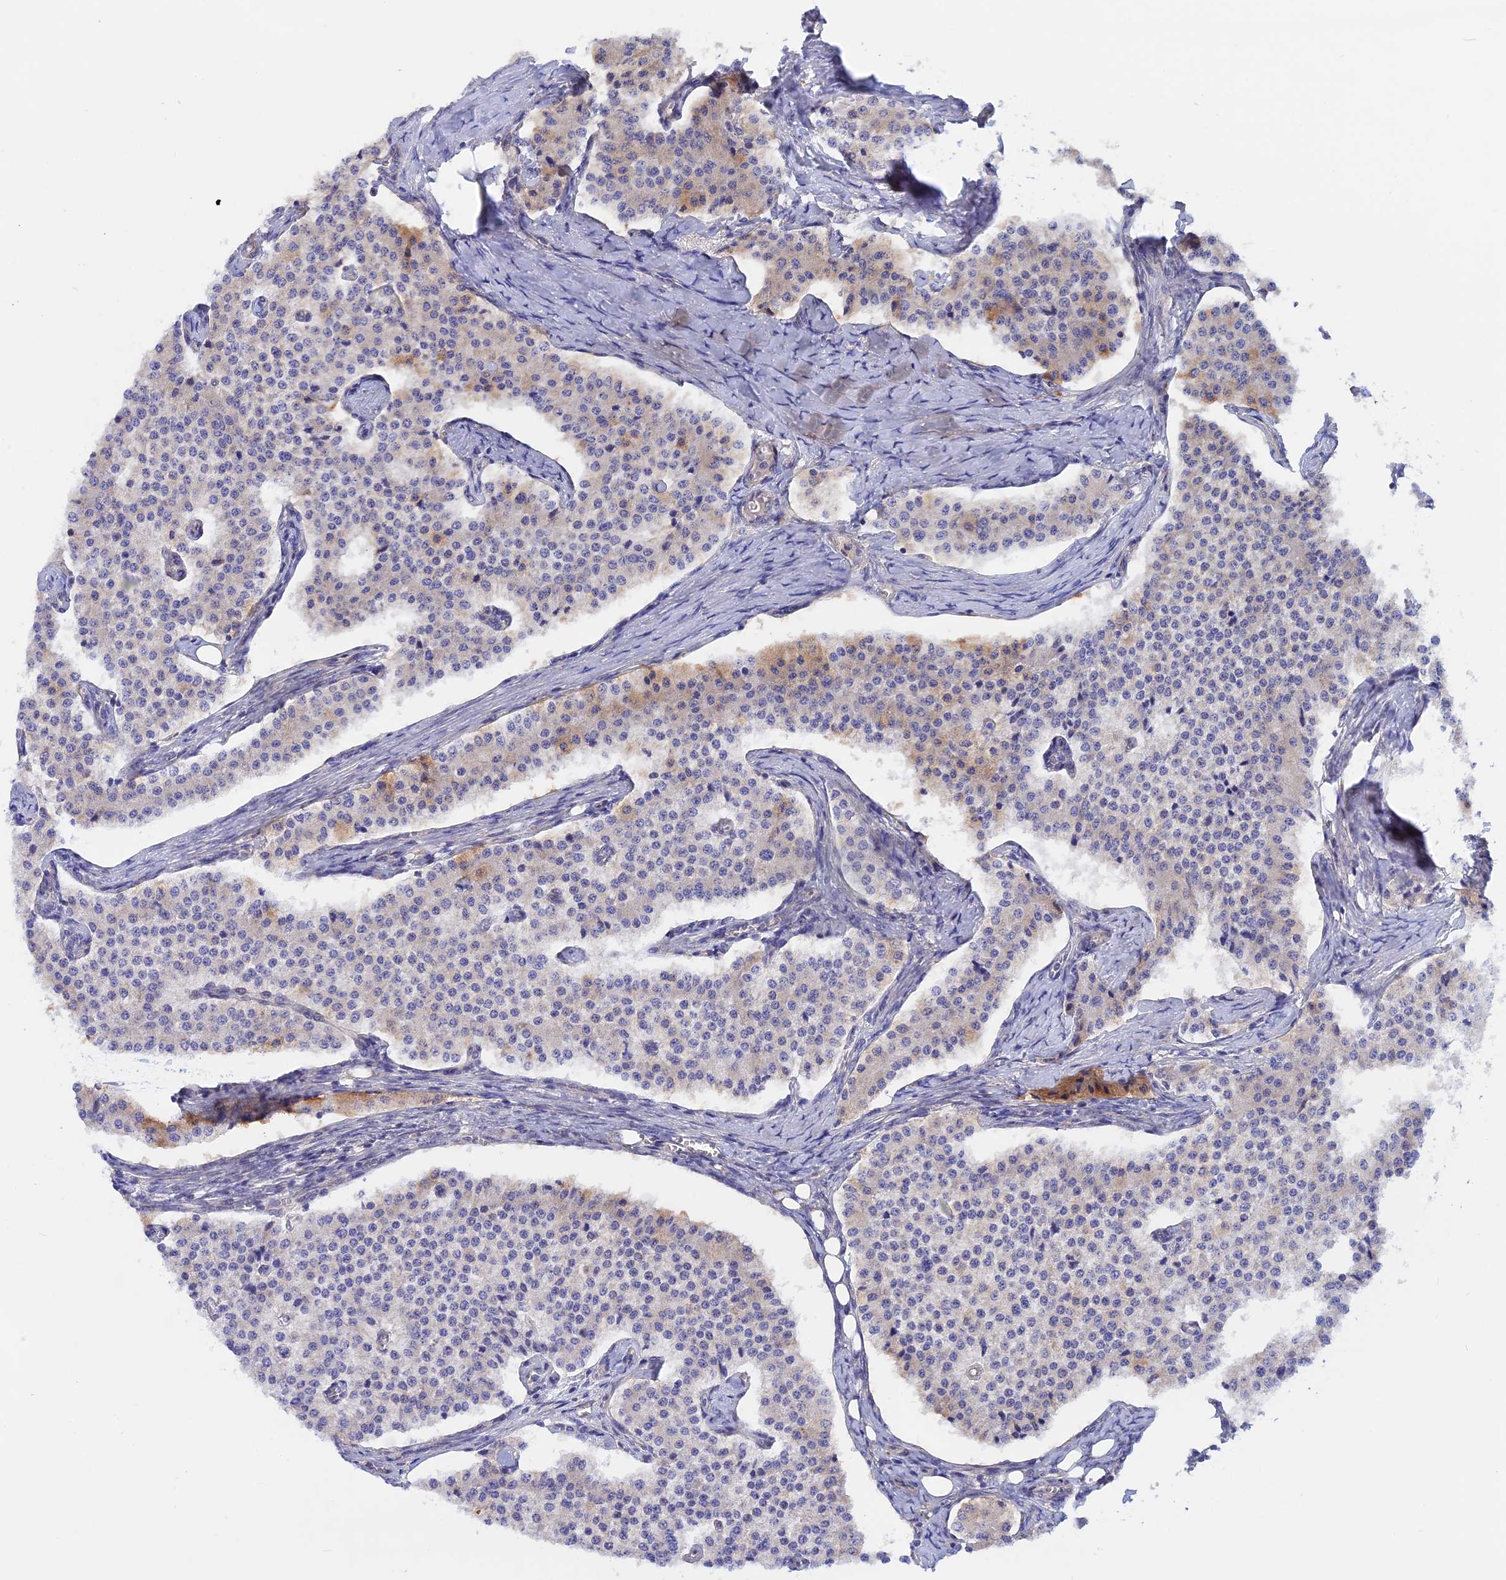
{"staining": {"intensity": "weak", "quantity": "<25%", "location": "cytoplasmic/membranous"}, "tissue": "carcinoid", "cell_type": "Tumor cells", "image_type": "cancer", "snomed": [{"axis": "morphology", "description": "Carcinoid, malignant, NOS"}, {"axis": "topography", "description": "Colon"}], "caption": "A photomicrograph of human malignant carcinoid is negative for staining in tumor cells.", "gene": "HYCC1", "patient": {"sex": "female", "age": 52}}